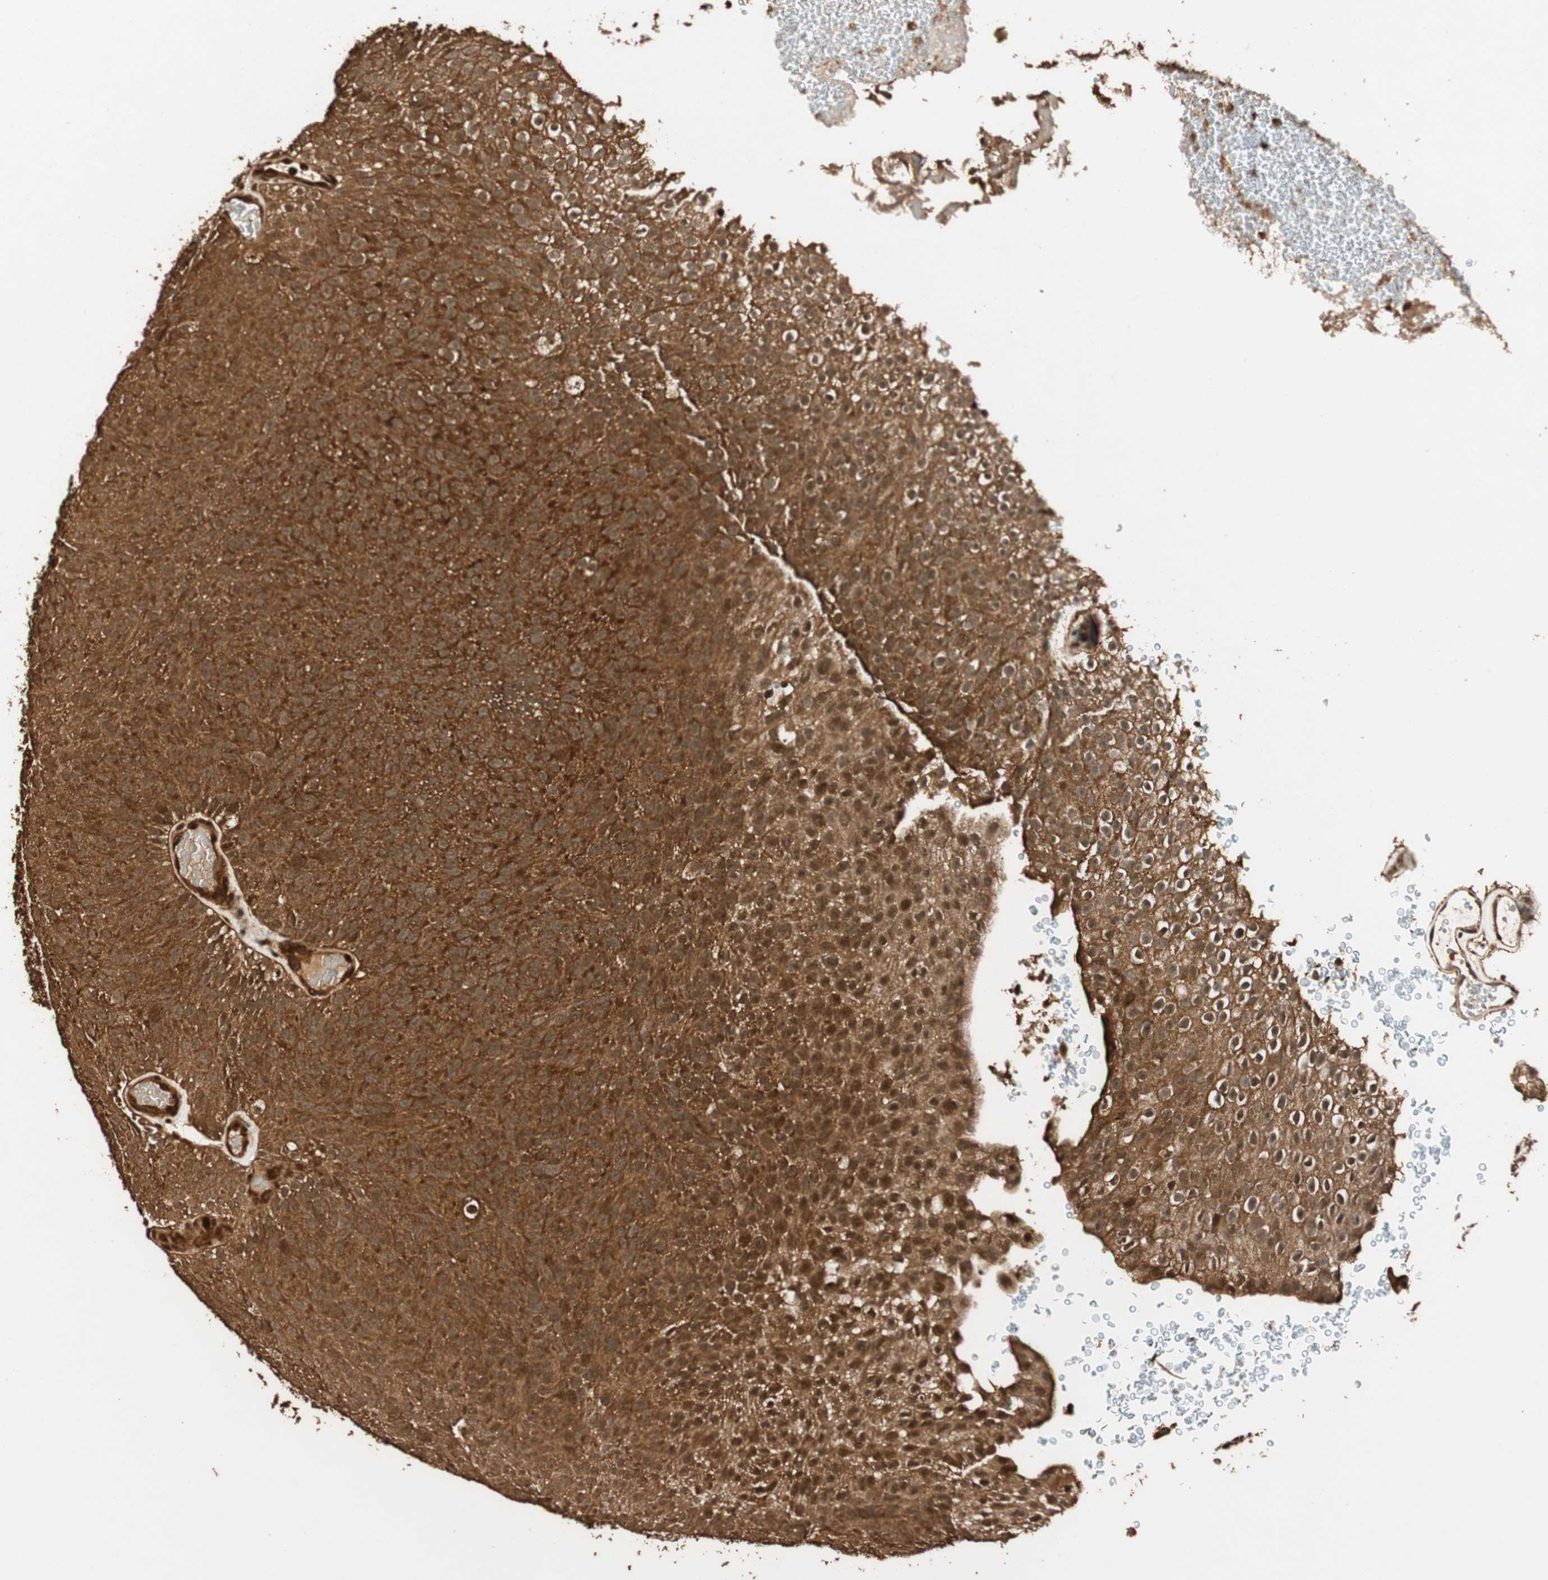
{"staining": {"intensity": "moderate", "quantity": ">75%", "location": "cytoplasmic/membranous"}, "tissue": "urothelial cancer", "cell_type": "Tumor cells", "image_type": "cancer", "snomed": [{"axis": "morphology", "description": "Urothelial carcinoma, Low grade"}, {"axis": "topography", "description": "Urinary bladder"}], "caption": "A photomicrograph of low-grade urothelial carcinoma stained for a protein reveals moderate cytoplasmic/membranous brown staining in tumor cells.", "gene": "ALKBH5", "patient": {"sex": "male", "age": 78}}